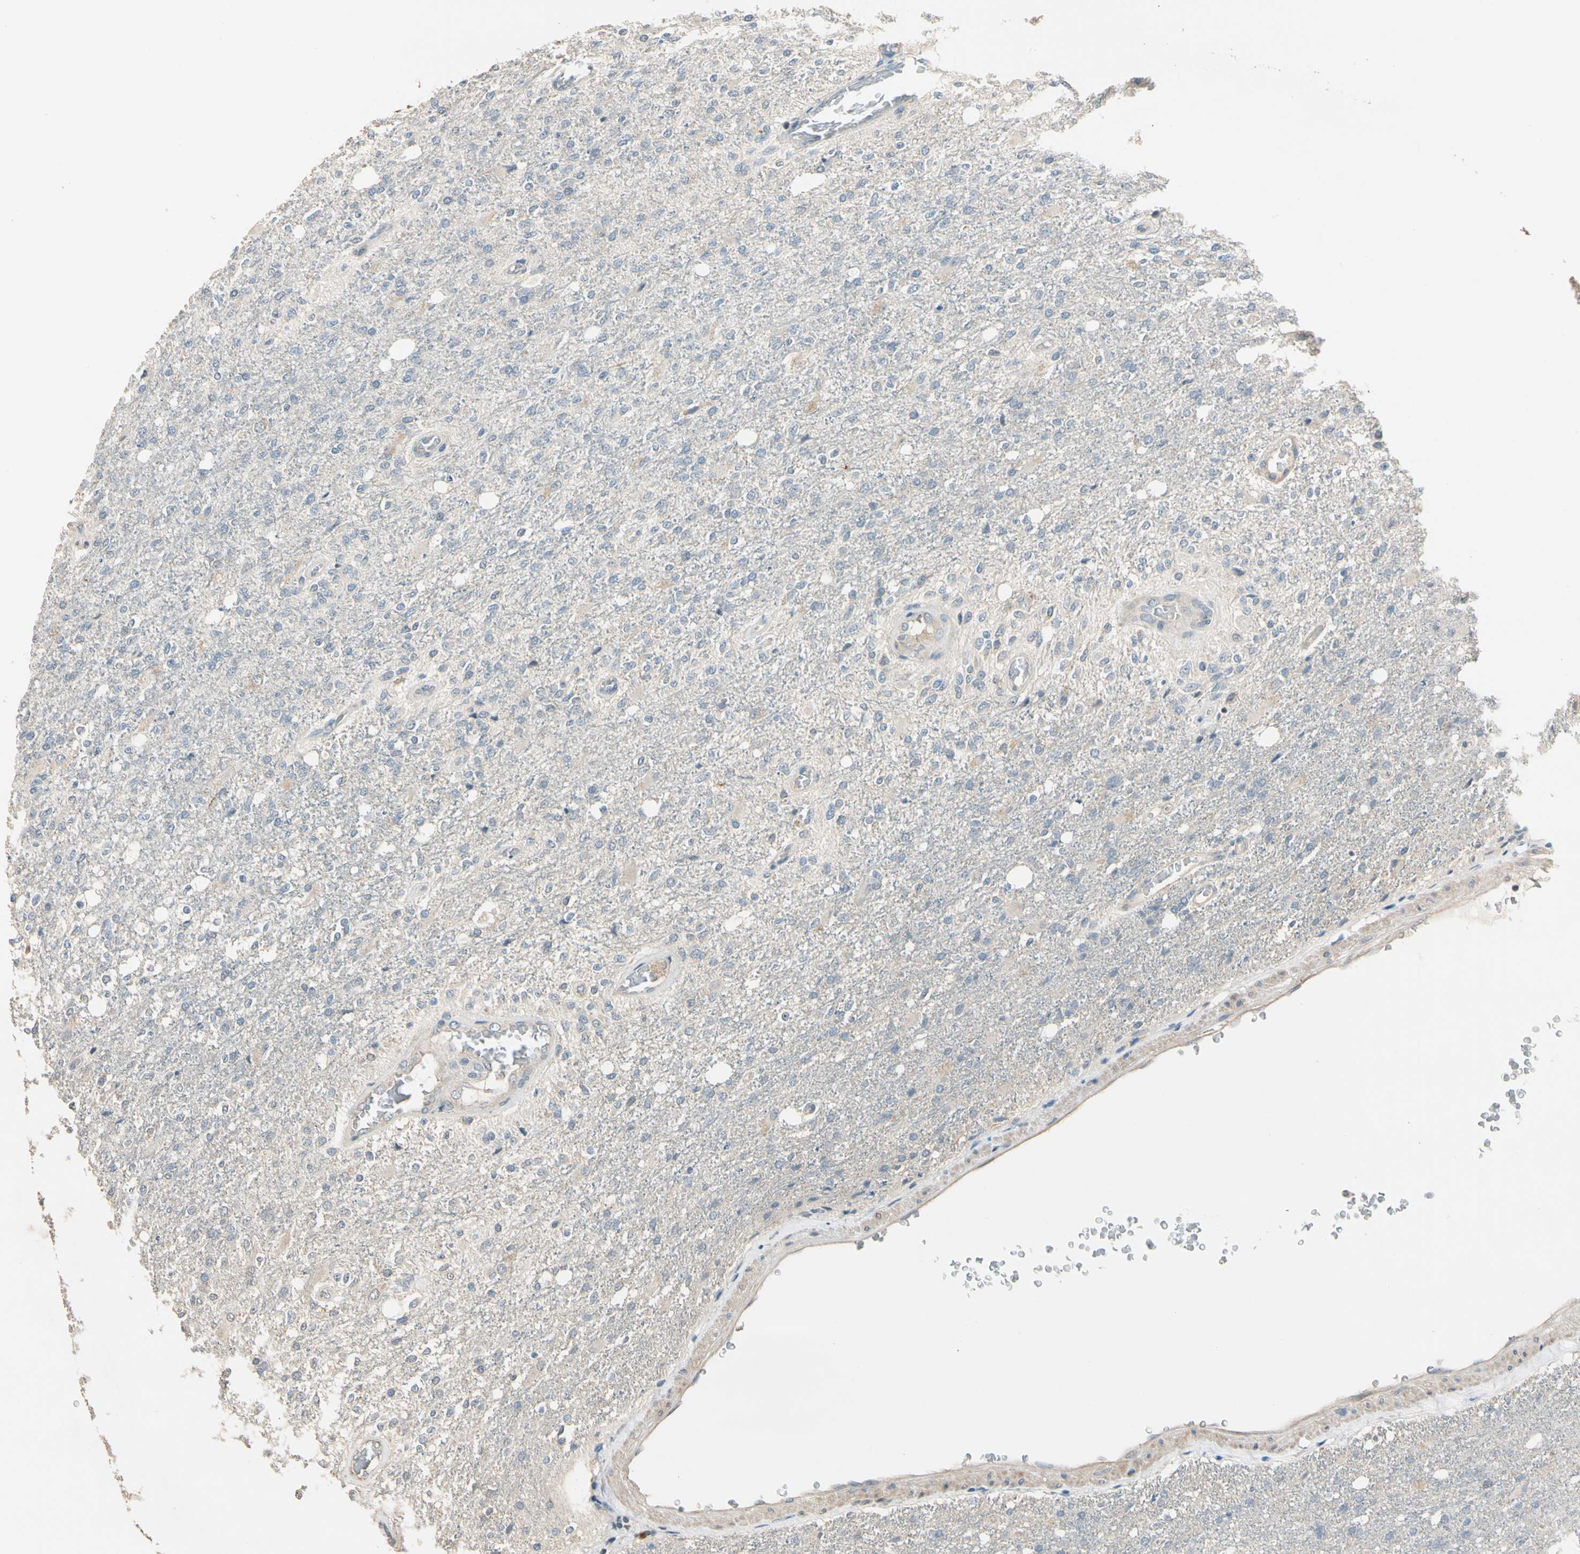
{"staining": {"intensity": "negative", "quantity": "none", "location": "none"}, "tissue": "glioma", "cell_type": "Tumor cells", "image_type": "cancer", "snomed": [{"axis": "morphology", "description": "Normal tissue, NOS"}, {"axis": "morphology", "description": "Glioma, malignant, High grade"}, {"axis": "topography", "description": "Cerebral cortex"}], "caption": "A high-resolution micrograph shows immunohistochemistry (IHC) staining of glioma, which exhibits no significant expression in tumor cells.", "gene": "MAP3K7", "patient": {"sex": "male", "age": 77}}